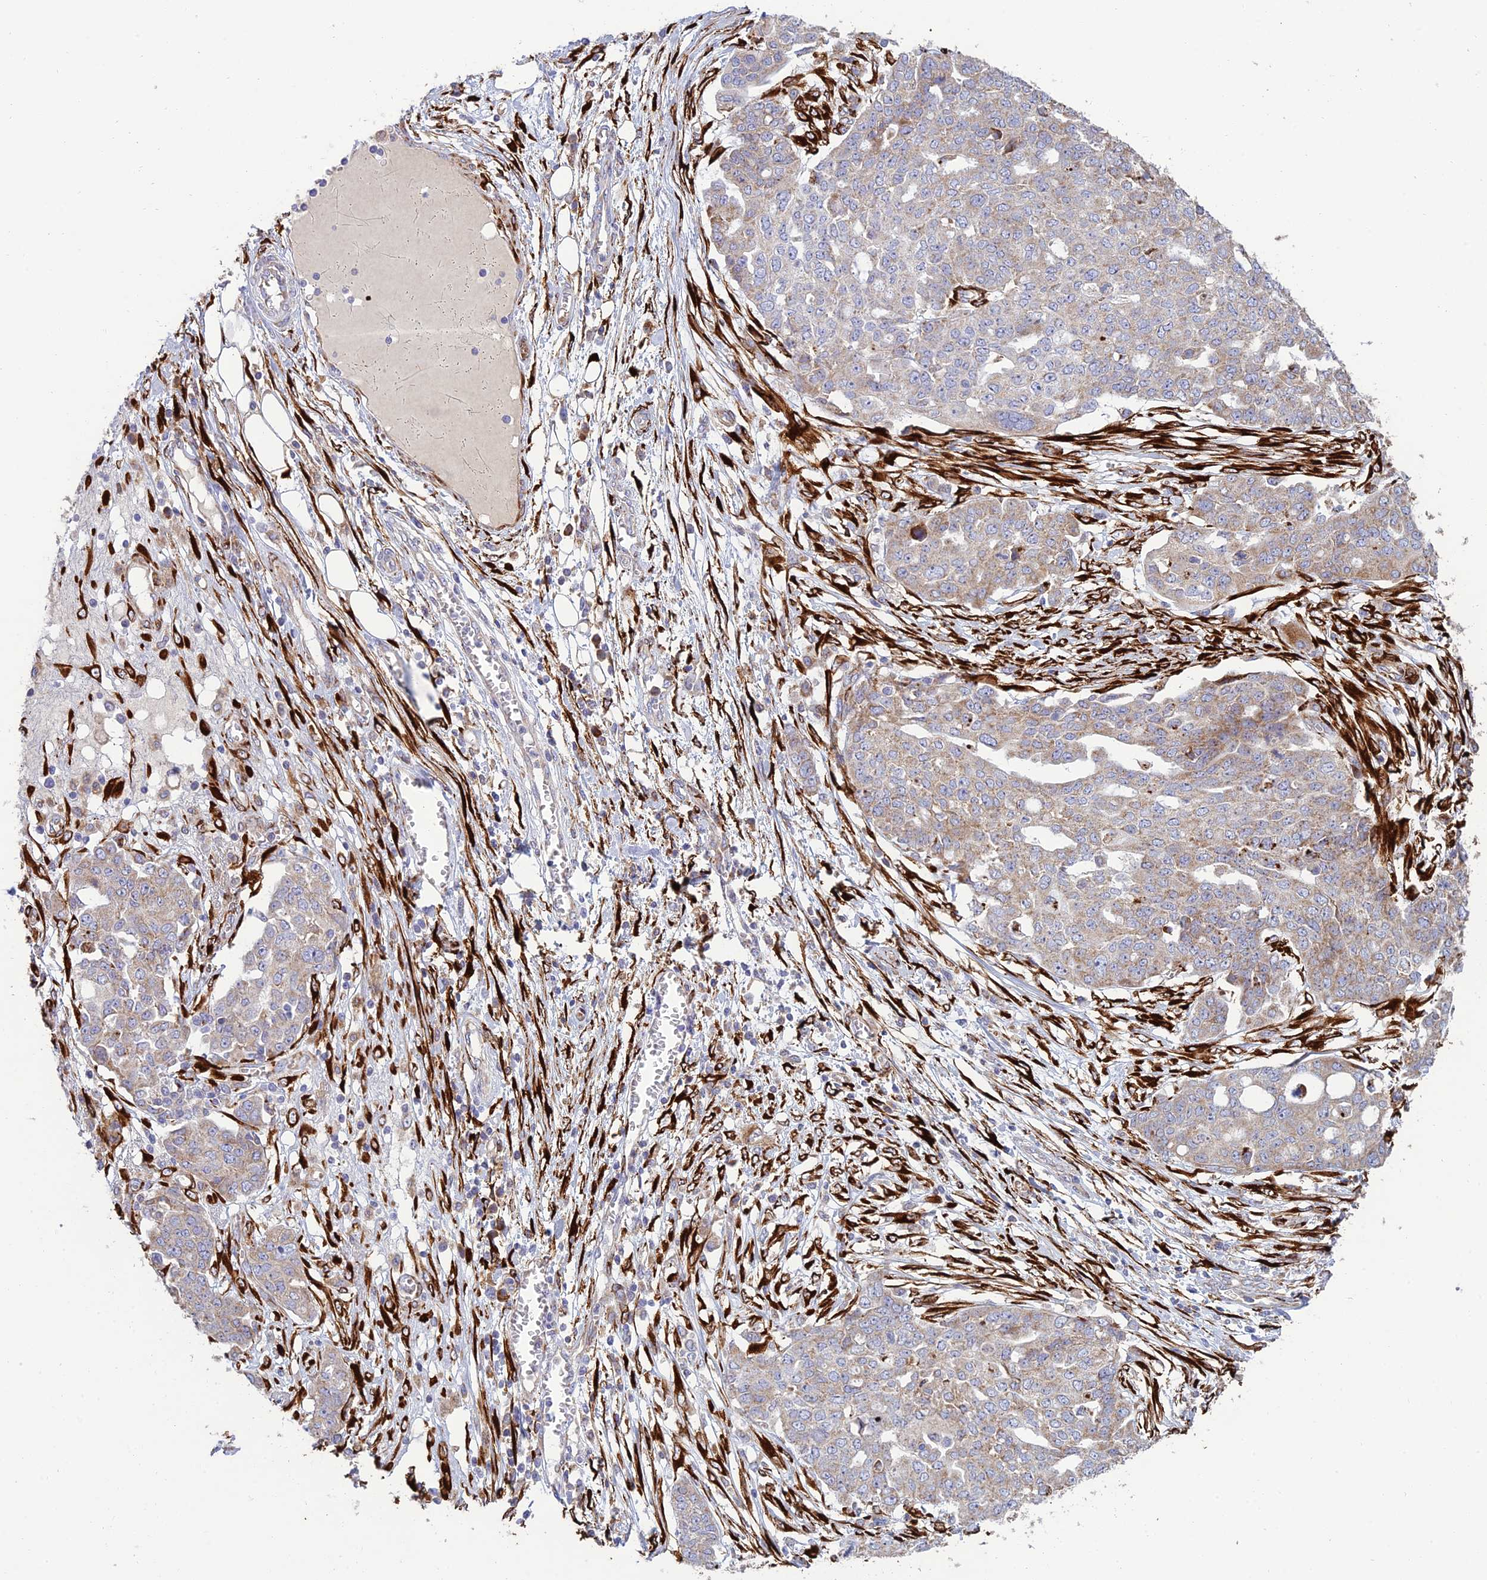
{"staining": {"intensity": "weak", "quantity": "25%-75%", "location": "cytoplasmic/membranous"}, "tissue": "ovarian cancer", "cell_type": "Tumor cells", "image_type": "cancer", "snomed": [{"axis": "morphology", "description": "Cystadenocarcinoma, serous, NOS"}, {"axis": "topography", "description": "Soft tissue"}, {"axis": "topography", "description": "Ovary"}], "caption": "Ovarian serous cystadenocarcinoma tissue exhibits weak cytoplasmic/membranous positivity in approximately 25%-75% of tumor cells, visualized by immunohistochemistry.", "gene": "RCN3", "patient": {"sex": "female", "age": 57}}